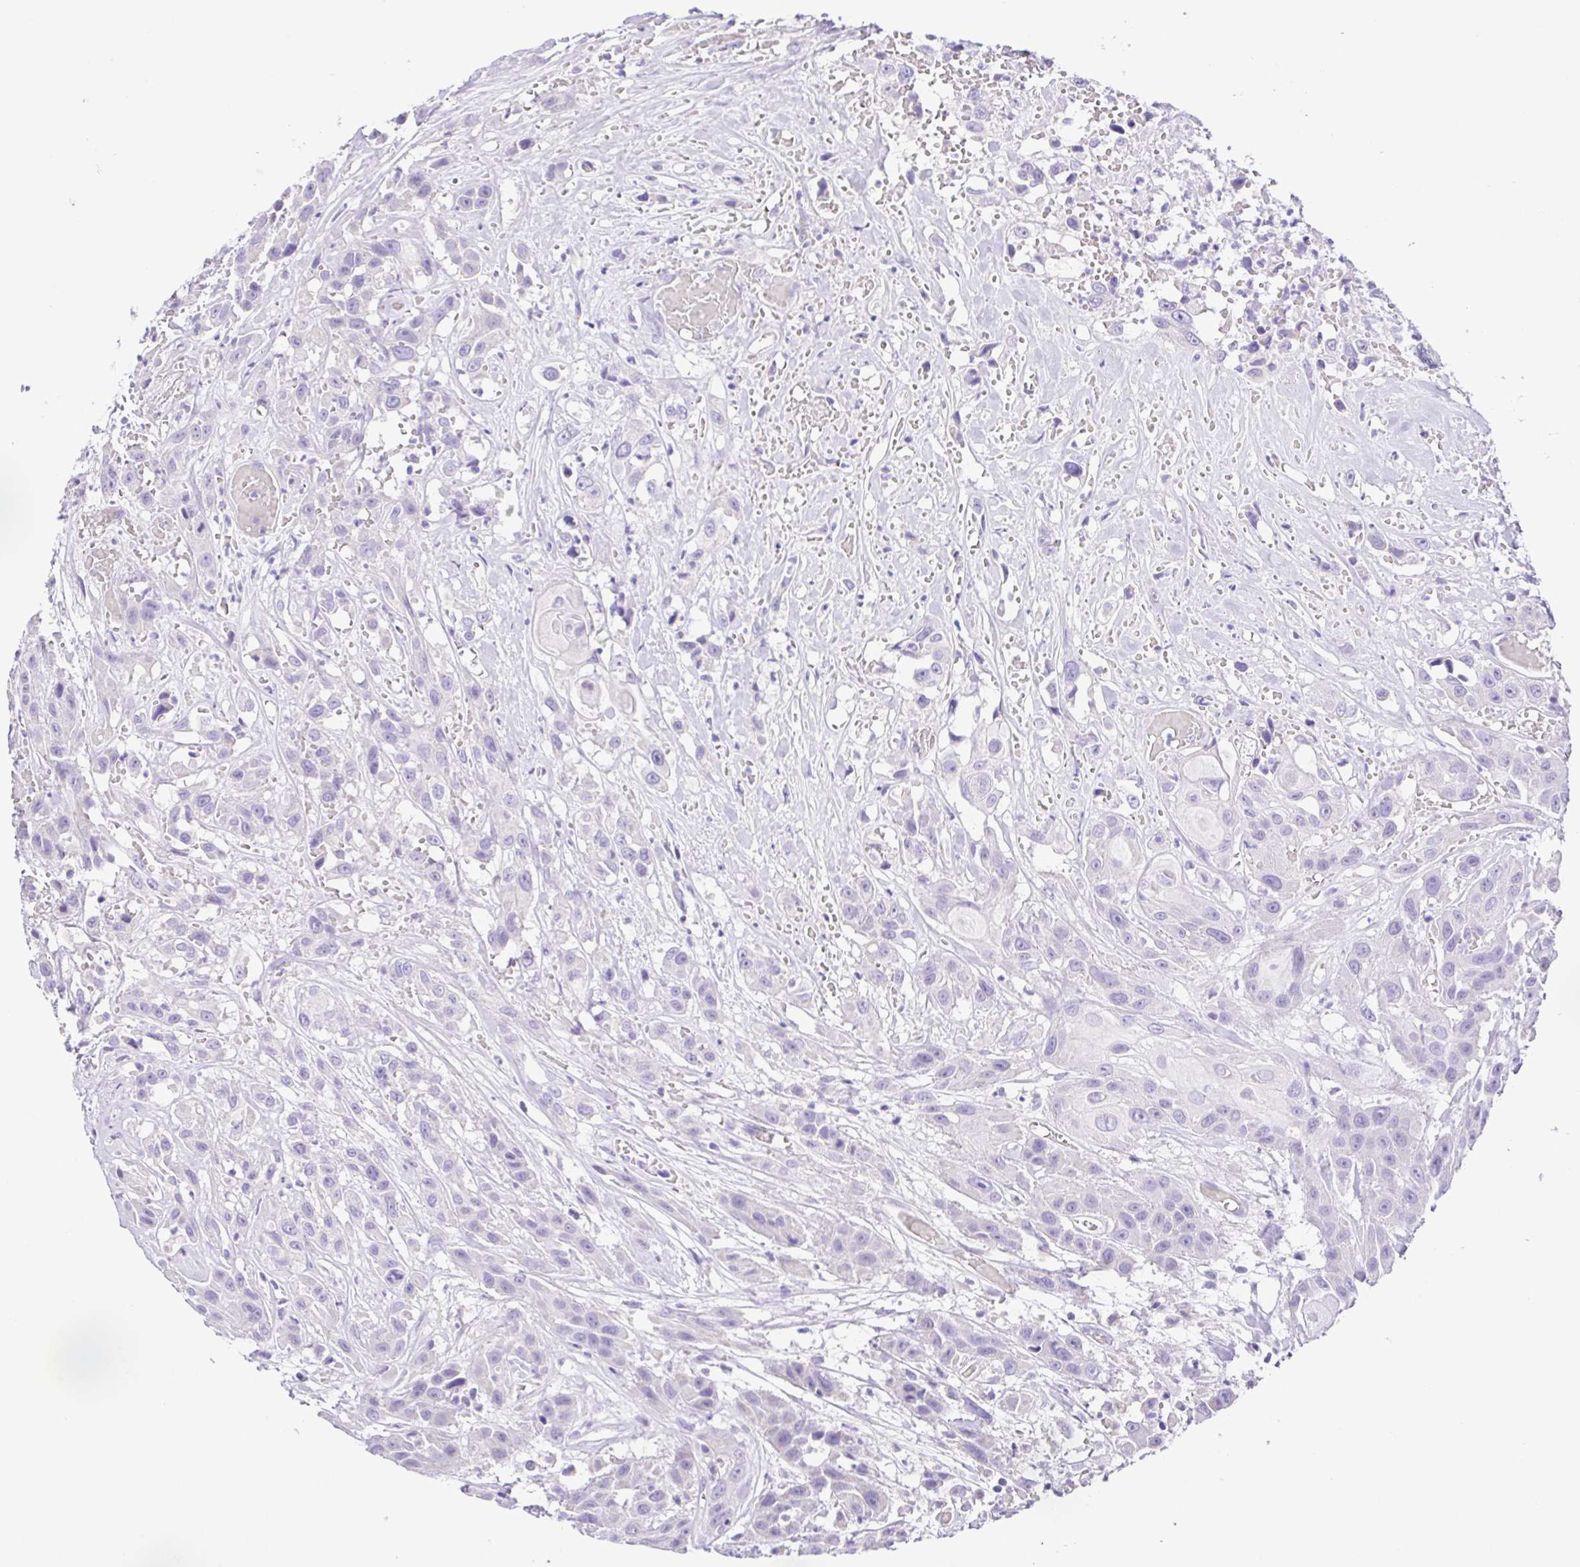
{"staining": {"intensity": "negative", "quantity": "none", "location": "none"}, "tissue": "head and neck cancer", "cell_type": "Tumor cells", "image_type": "cancer", "snomed": [{"axis": "morphology", "description": "Squamous cell carcinoma, NOS"}, {"axis": "topography", "description": "Head-Neck"}], "caption": "Human head and neck cancer (squamous cell carcinoma) stained for a protein using immunohistochemistry demonstrates no positivity in tumor cells.", "gene": "CD72", "patient": {"sex": "male", "age": 57}}